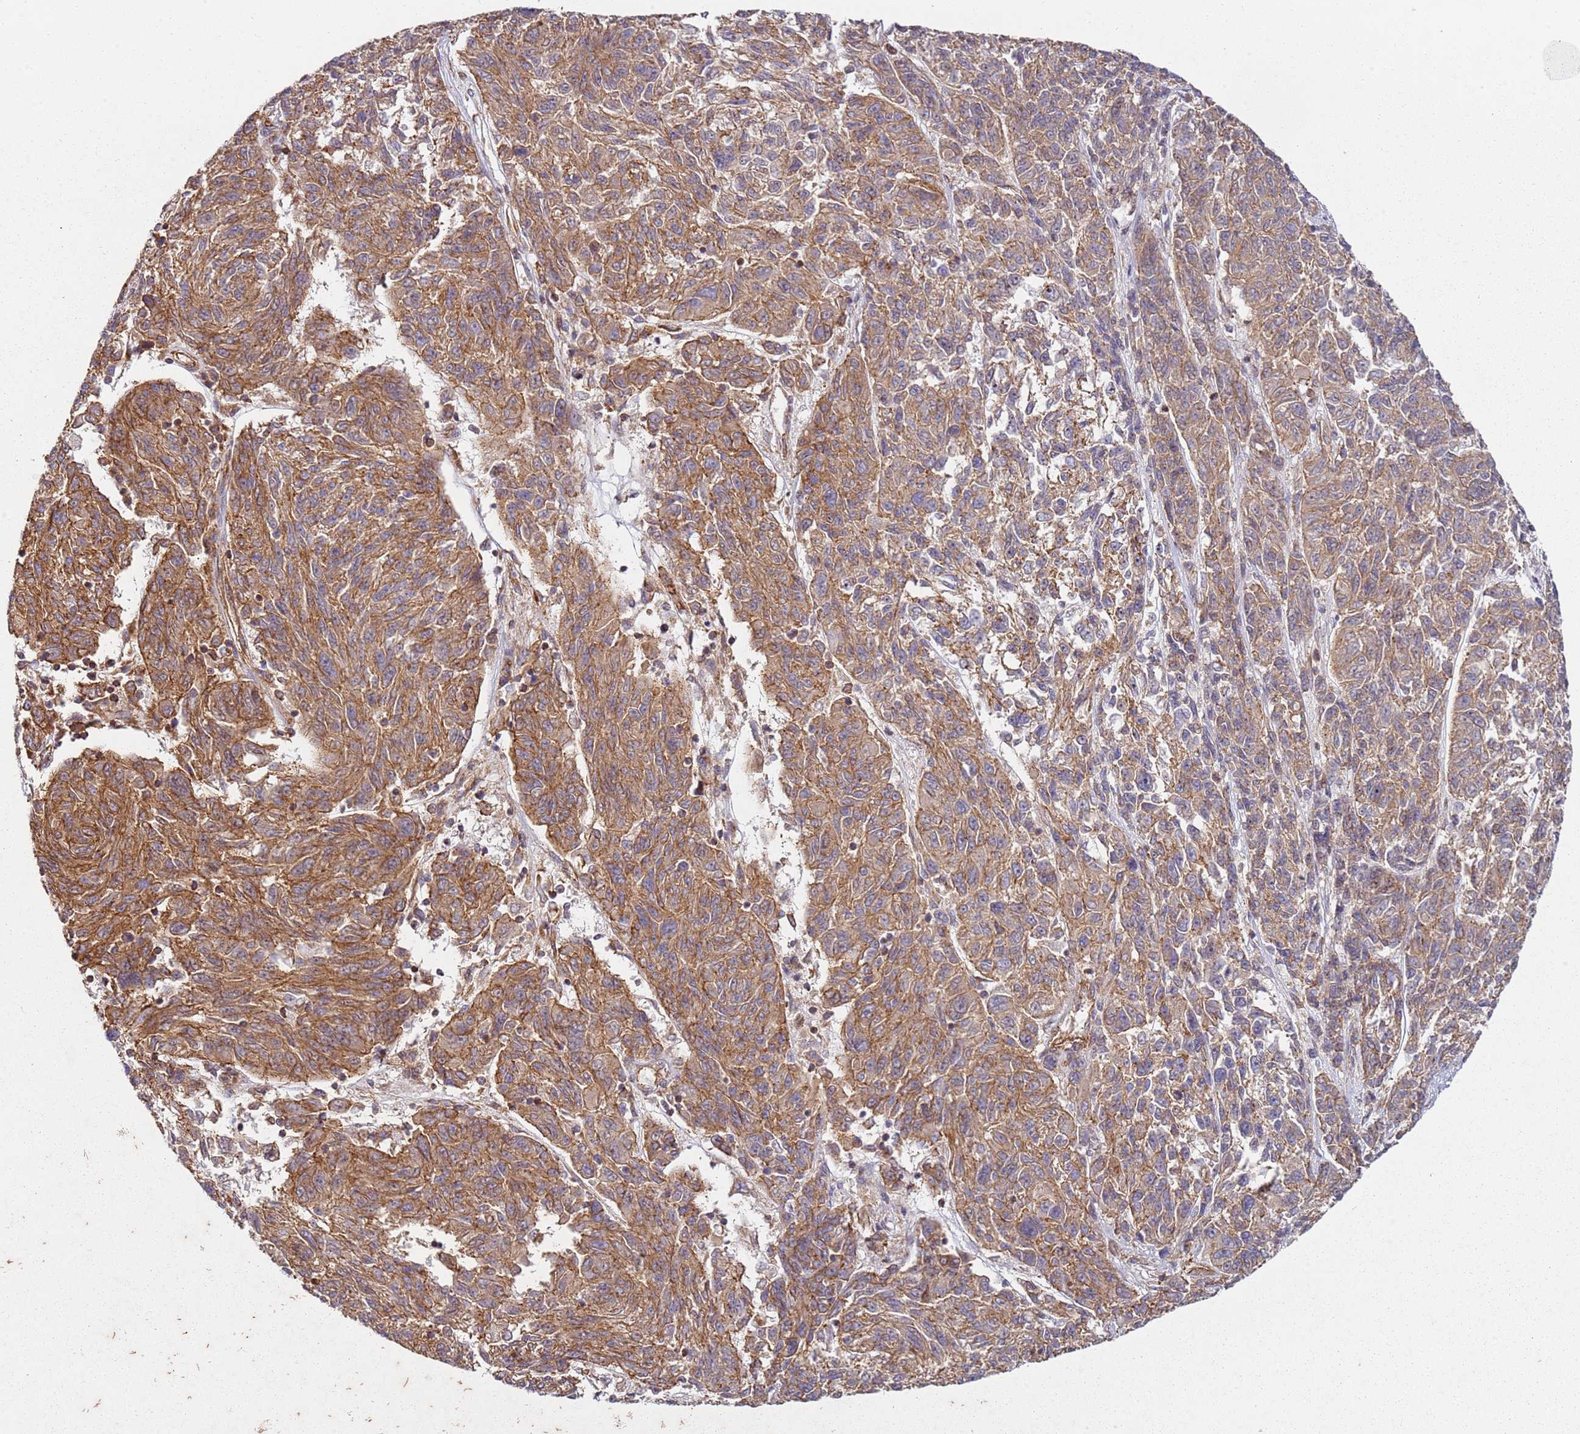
{"staining": {"intensity": "moderate", "quantity": ">75%", "location": "cytoplasmic/membranous"}, "tissue": "melanoma", "cell_type": "Tumor cells", "image_type": "cancer", "snomed": [{"axis": "morphology", "description": "Malignant melanoma, NOS"}, {"axis": "topography", "description": "Skin"}], "caption": "Moderate cytoplasmic/membranous positivity for a protein is identified in approximately >75% of tumor cells of melanoma using IHC.", "gene": "C2CD4B", "patient": {"sex": "male", "age": 53}}